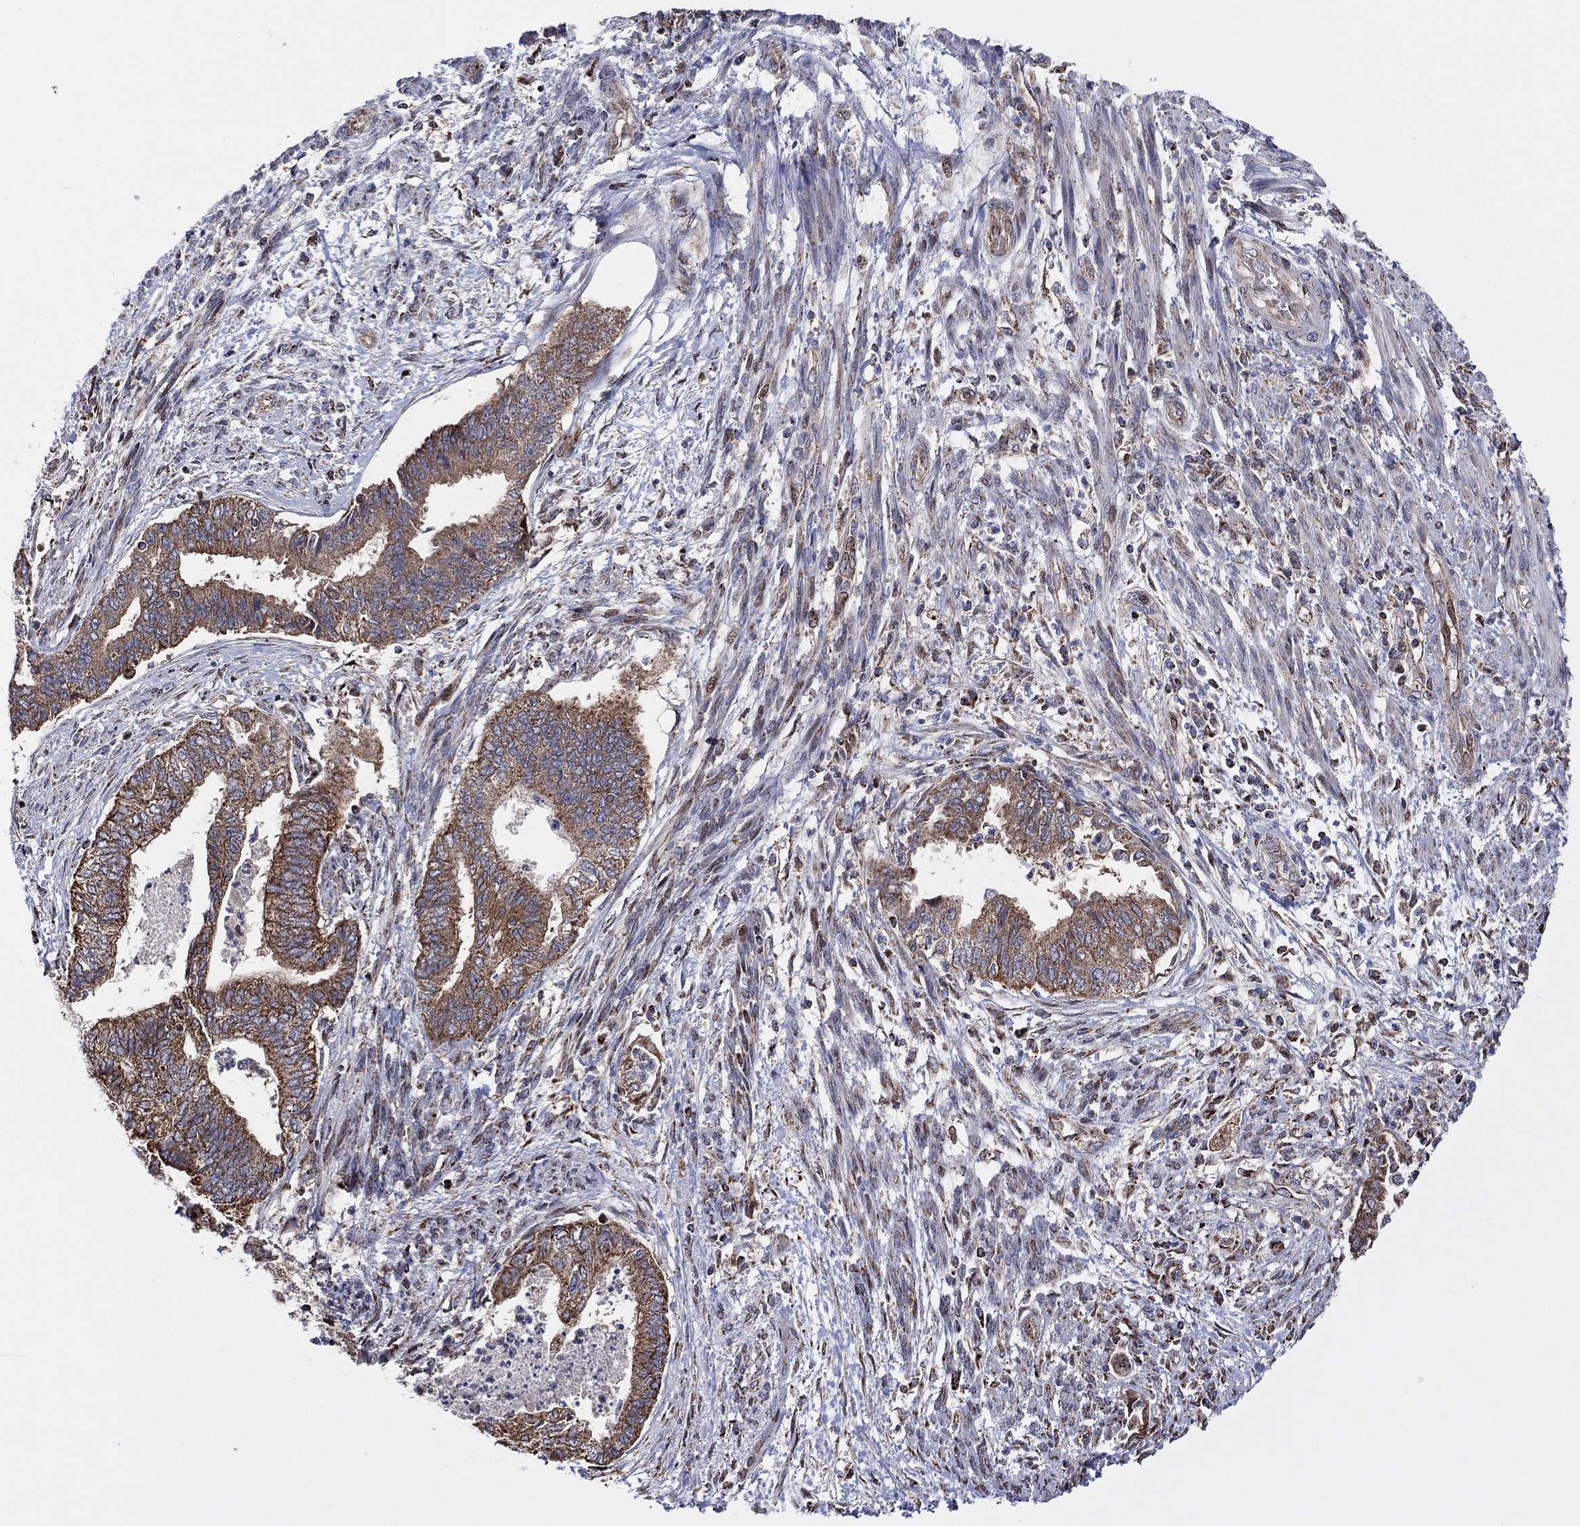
{"staining": {"intensity": "weak", "quantity": ">75%", "location": "cytoplasmic/membranous"}, "tissue": "endometrial cancer", "cell_type": "Tumor cells", "image_type": "cancer", "snomed": [{"axis": "morphology", "description": "Adenocarcinoma, NOS"}, {"axis": "topography", "description": "Endometrium"}], "caption": "Endometrial cancer stained with a brown dye reveals weak cytoplasmic/membranous positive staining in about >75% of tumor cells.", "gene": "PIDD1", "patient": {"sex": "female", "age": 65}}